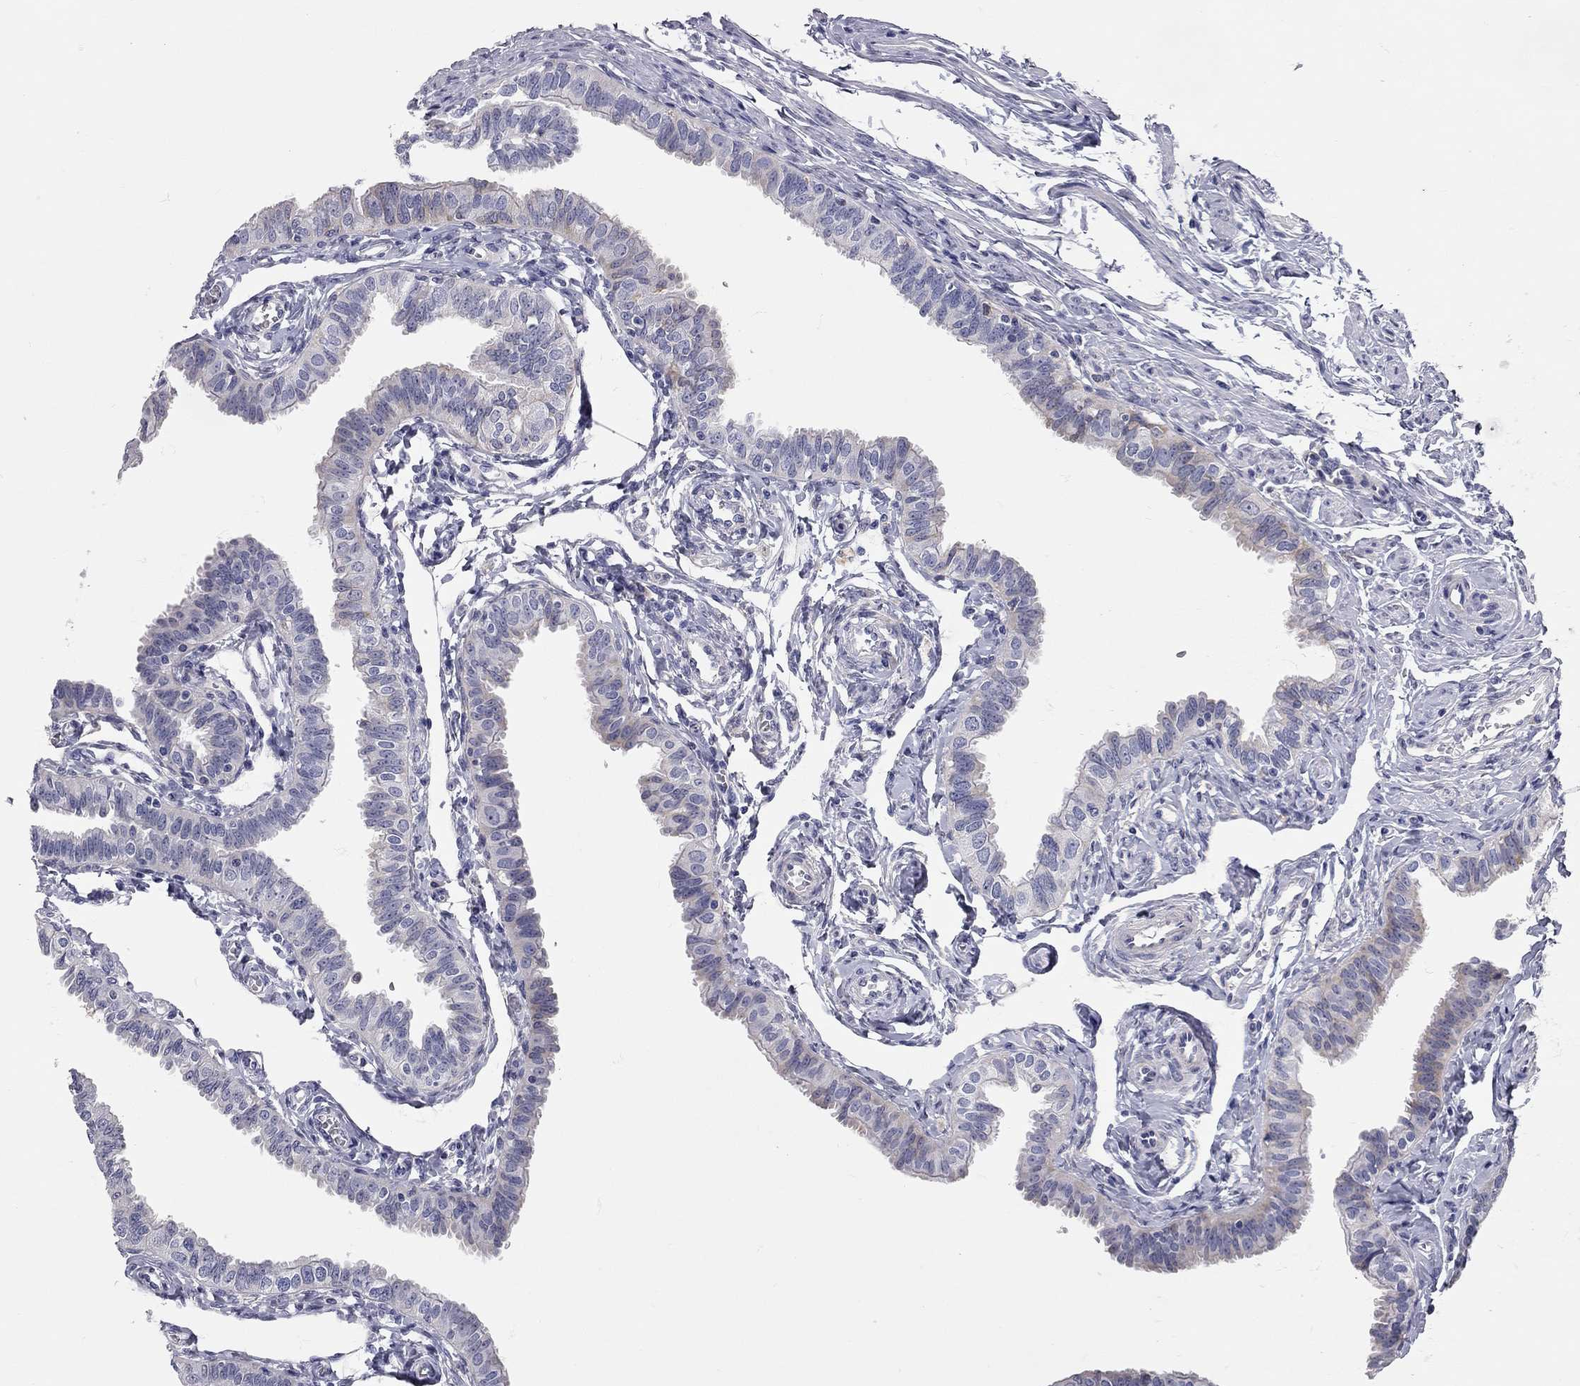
{"staining": {"intensity": "moderate", "quantity": "<25%", "location": "cytoplasmic/membranous"}, "tissue": "fallopian tube", "cell_type": "Glandular cells", "image_type": "normal", "snomed": [{"axis": "morphology", "description": "Normal tissue, NOS"}, {"axis": "topography", "description": "Fallopian tube"}], "caption": "Immunohistochemistry (IHC) (DAB (3,3'-diaminobenzidine)) staining of normal human fallopian tube displays moderate cytoplasmic/membranous protein expression in approximately <25% of glandular cells.", "gene": "XAGE2", "patient": {"sex": "female", "age": 54}}